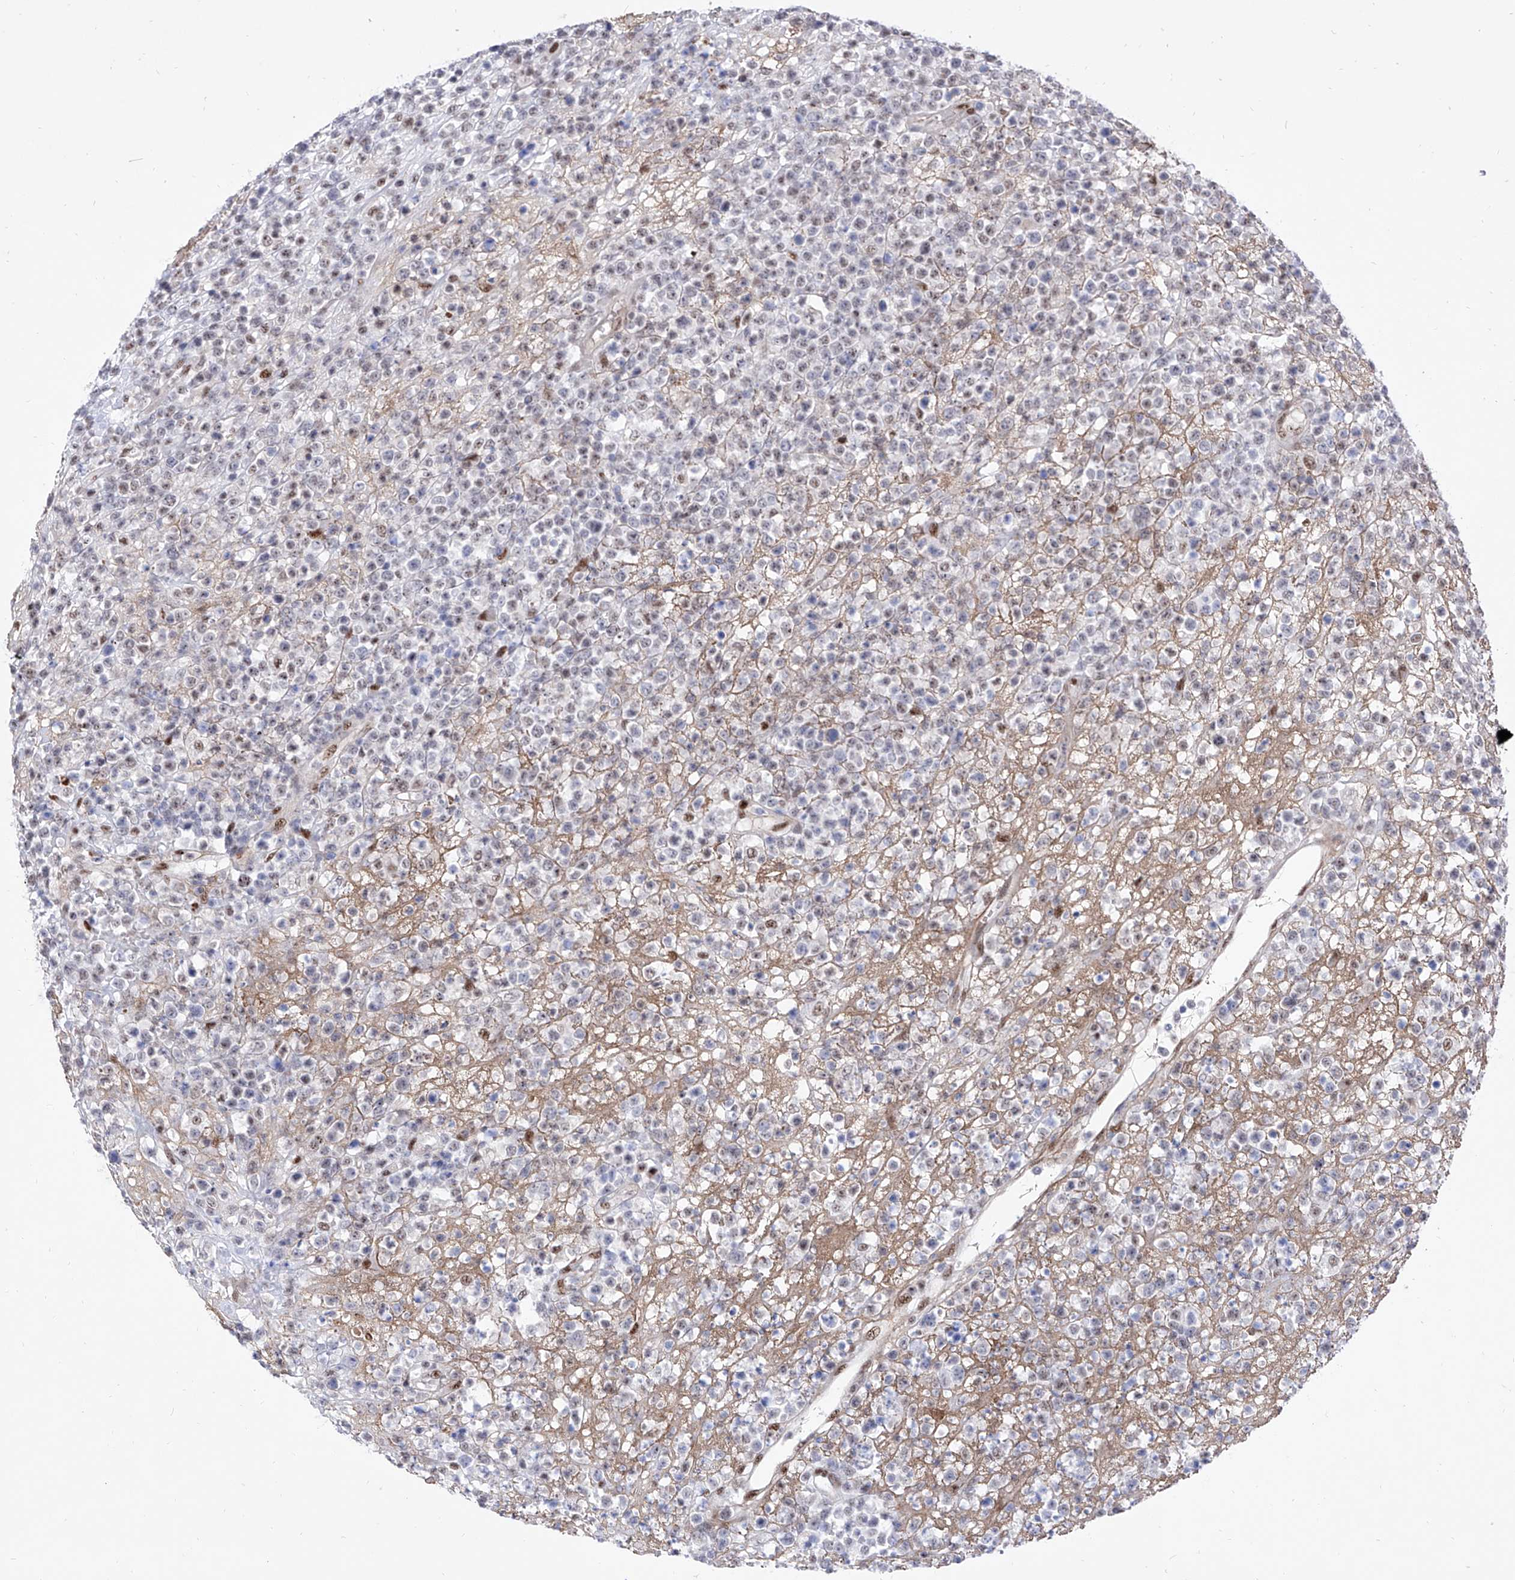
{"staining": {"intensity": "moderate", "quantity": "<25%", "location": "nuclear"}, "tissue": "lymphoma", "cell_type": "Tumor cells", "image_type": "cancer", "snomed": [{"axis": "morphology", "description": "Malignant lymphoma, non-Hodgkin's type, High grade"}, {"axis": "topography", "description": "Colon"}], "caption": "Protein staining by immunohistochemistry (IHC) exhibits moderate nuclear expression in approximately <25% of tumor cells in lymphoma. The protein of interest is stained brown, and the nuclei are stained in blue (DAB IHC with brightfield microscopy, high magnification).", "gene": "ATN1", "patient": {"sex": "female", "age": 53}}